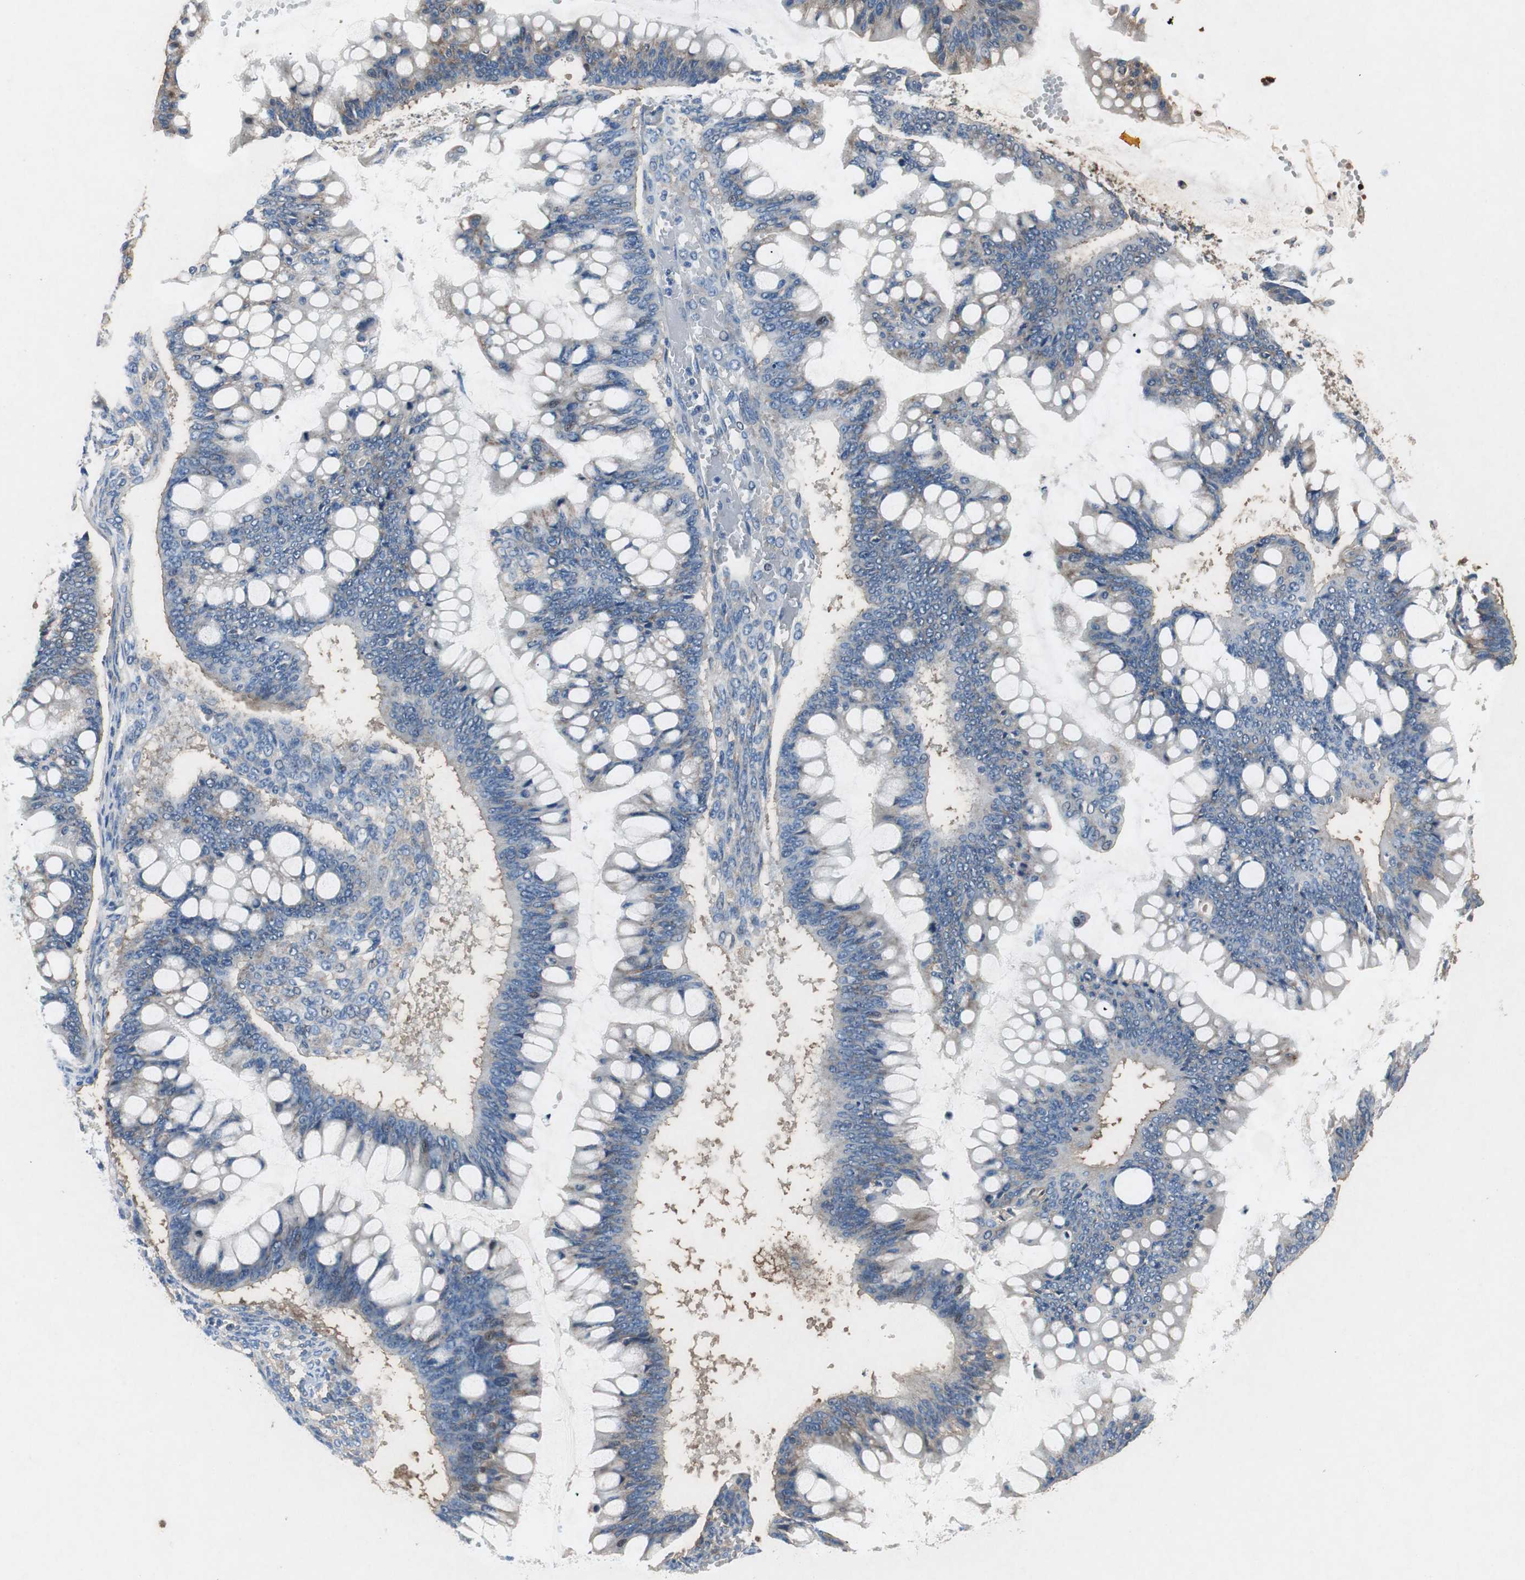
{"staining": {"intensity": "moderate", "quantity": "<25%", "location": "cytoplasmic/membranous"}, "tissue": "ovarian cancer", "cell_type": "Tumor cells", "image_type": "cancer", "snomed": [{"axis": "morphology", "description": "Cystadenocarcinoma, mucinous, NOS"}, {"axis": "topography", "description": "Ovary"}], "caption": "Brown immunohistochemical staining in human ovarian cancer (mucinous cystadenocarcinoma) shows moderate cytoplasmic/membranous positivity in approximately <25% of tumor cells. The protein is shown in brown color, while the nuclei are stained blue.", "gene": "RPL35", "patient": {"sex": "female", "age": 73}}